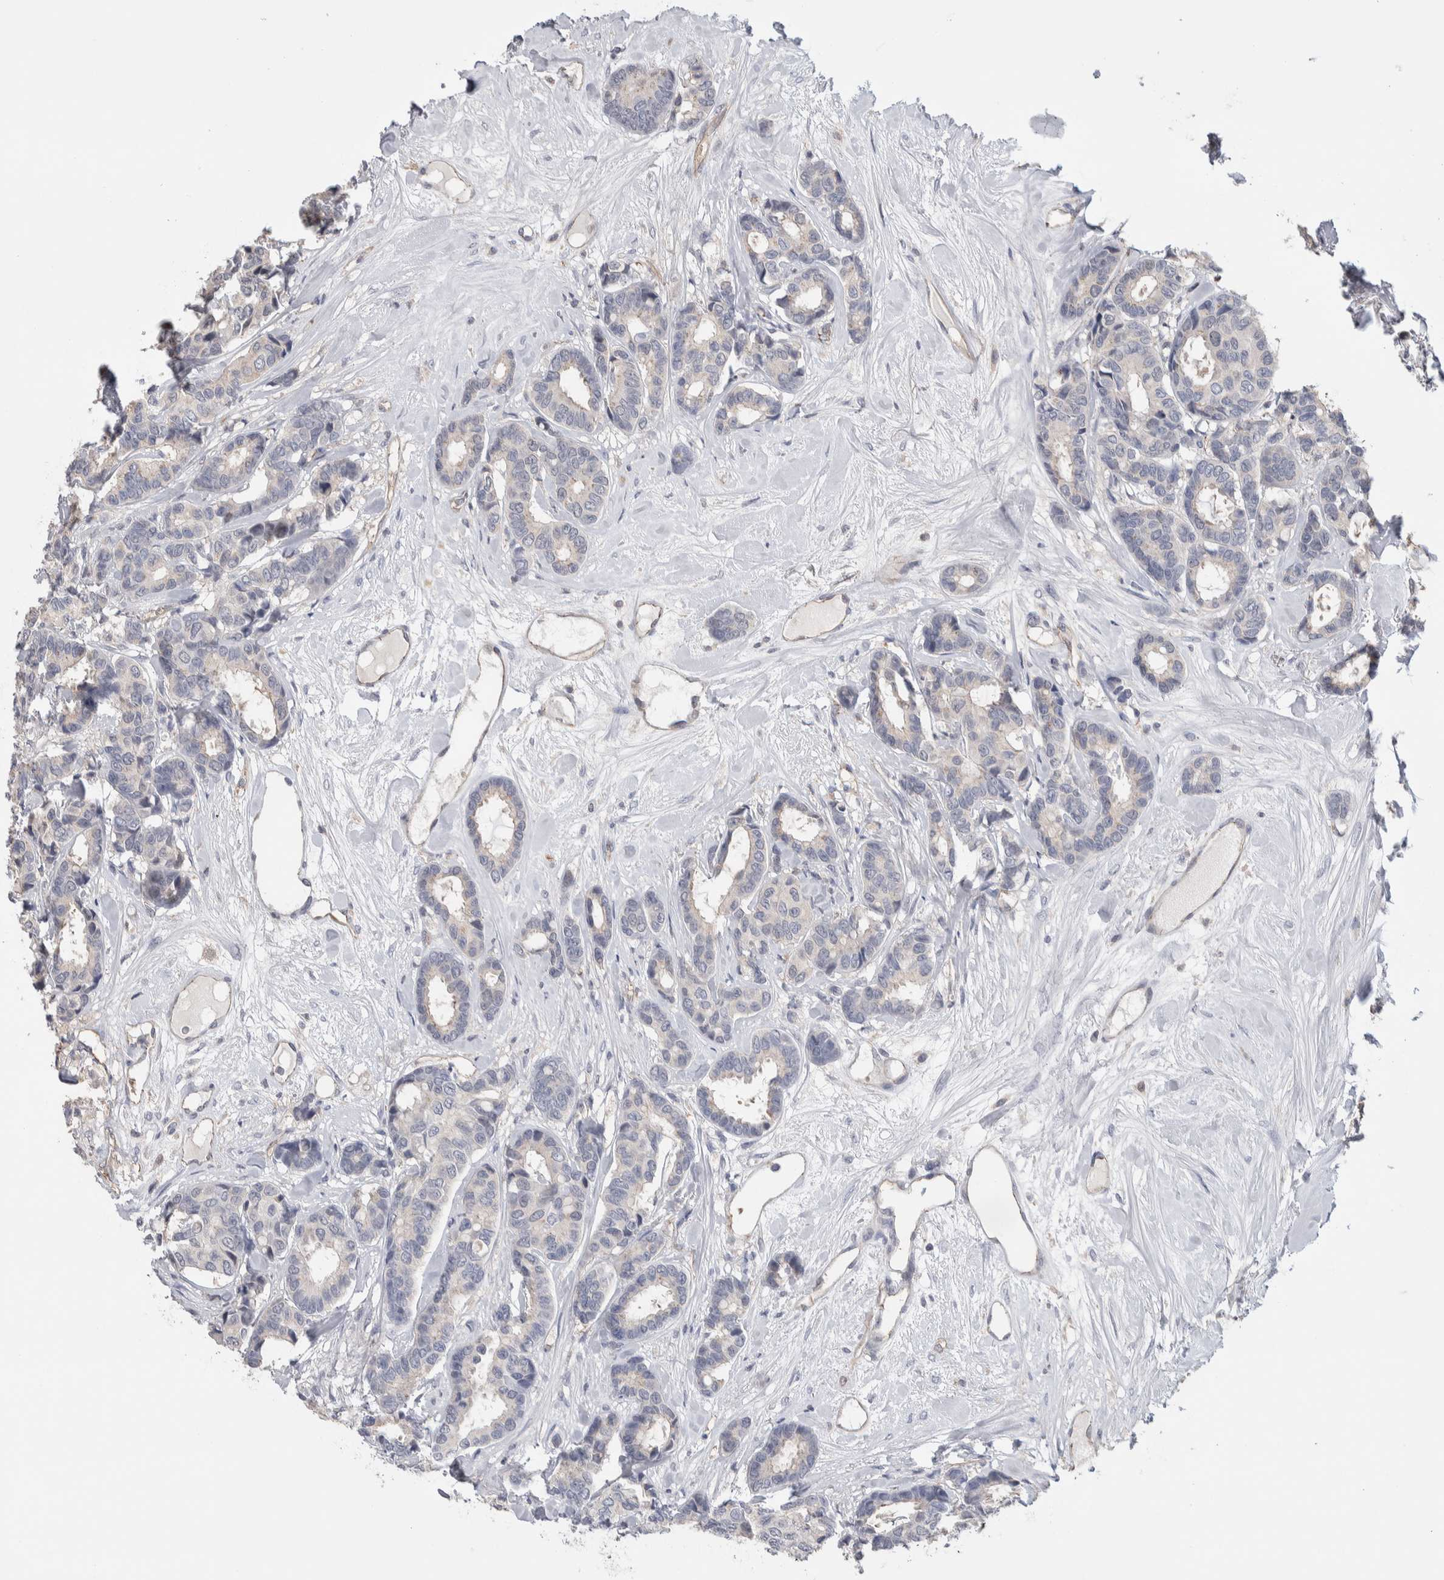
{"staining": {"intensity": "negative", "quantity": "none", "location": "none"}, "tissue": "breast cancer", "cell_type": "Tumor cells", "image_type": "cancer", "snomed": [{"axis": "morphology", "description": "Duct carcinoma"}, {"axis": "topography", "description": "Breast"}], "caption": "An IHC photomicrograph of breast cancer is shown. There is no staining in tumor cells of breast cancer. (DAB (3,3'-diaminobenzidine) IHC with hematoxylin counter stain).", "gene": "ZBTB49", "patient": {"sex": "female", "age": 87}}